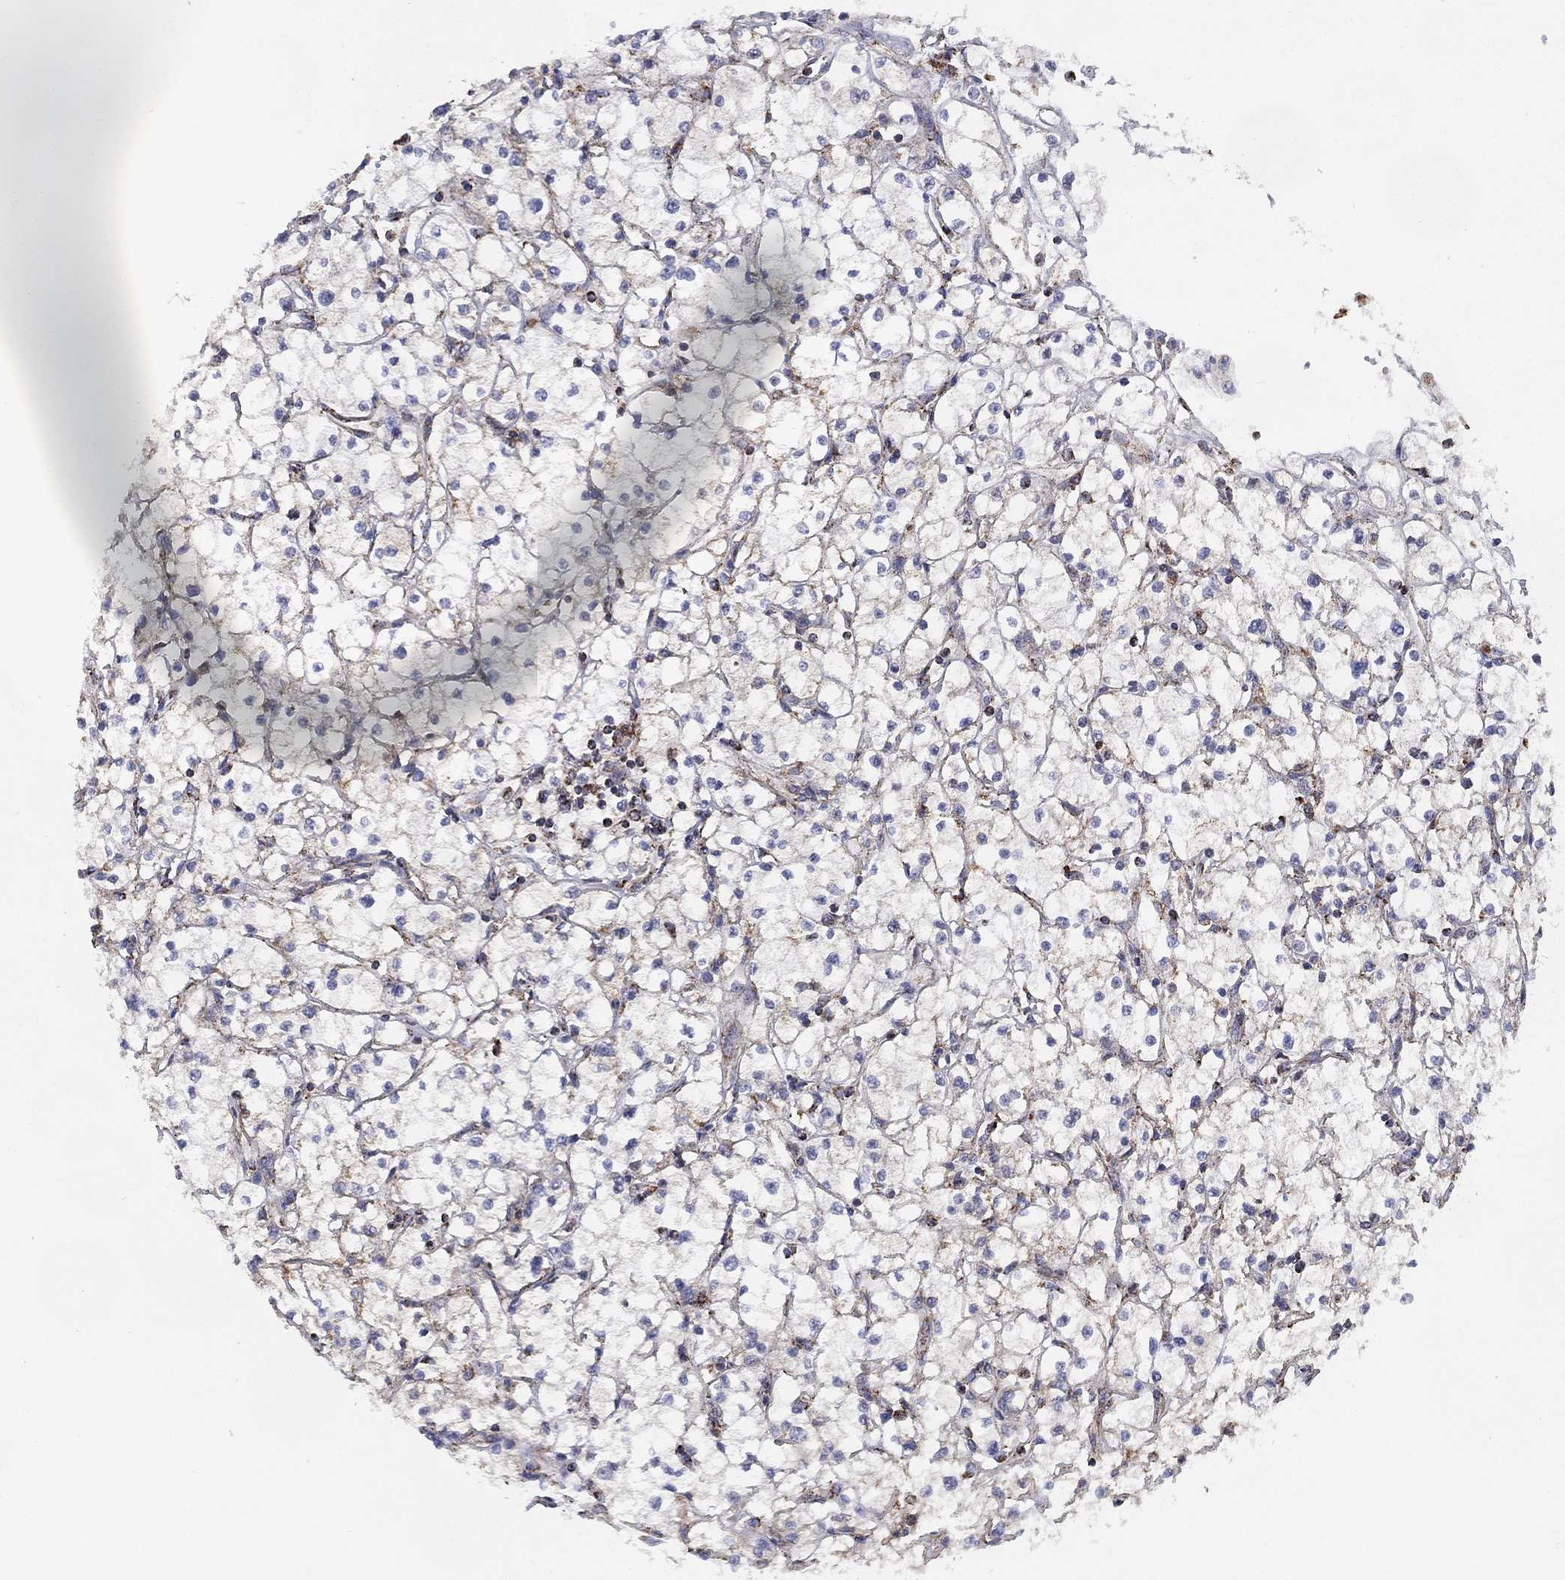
{"staining": {"intensity": "negative", "quantity": "none", "location": "none"}, "tissue": "renal cancer", "cell_type": "Tumor cells", "image_type": "cancer", "snomed": [{"axis": "morphology", "description": "Adenocarcinoma, NOS"}, {"axis": "topography", "description": "Kidney"}], "caption": "An immunohistochemistry photomicrograph of renal cancer (adenocarcinoma) is shown. There is no staining in tumor cells of renal cancer (adenocarcinoma).", "gene": "PPP2R5A", "patient": {"sex": "male", "age": 67}}